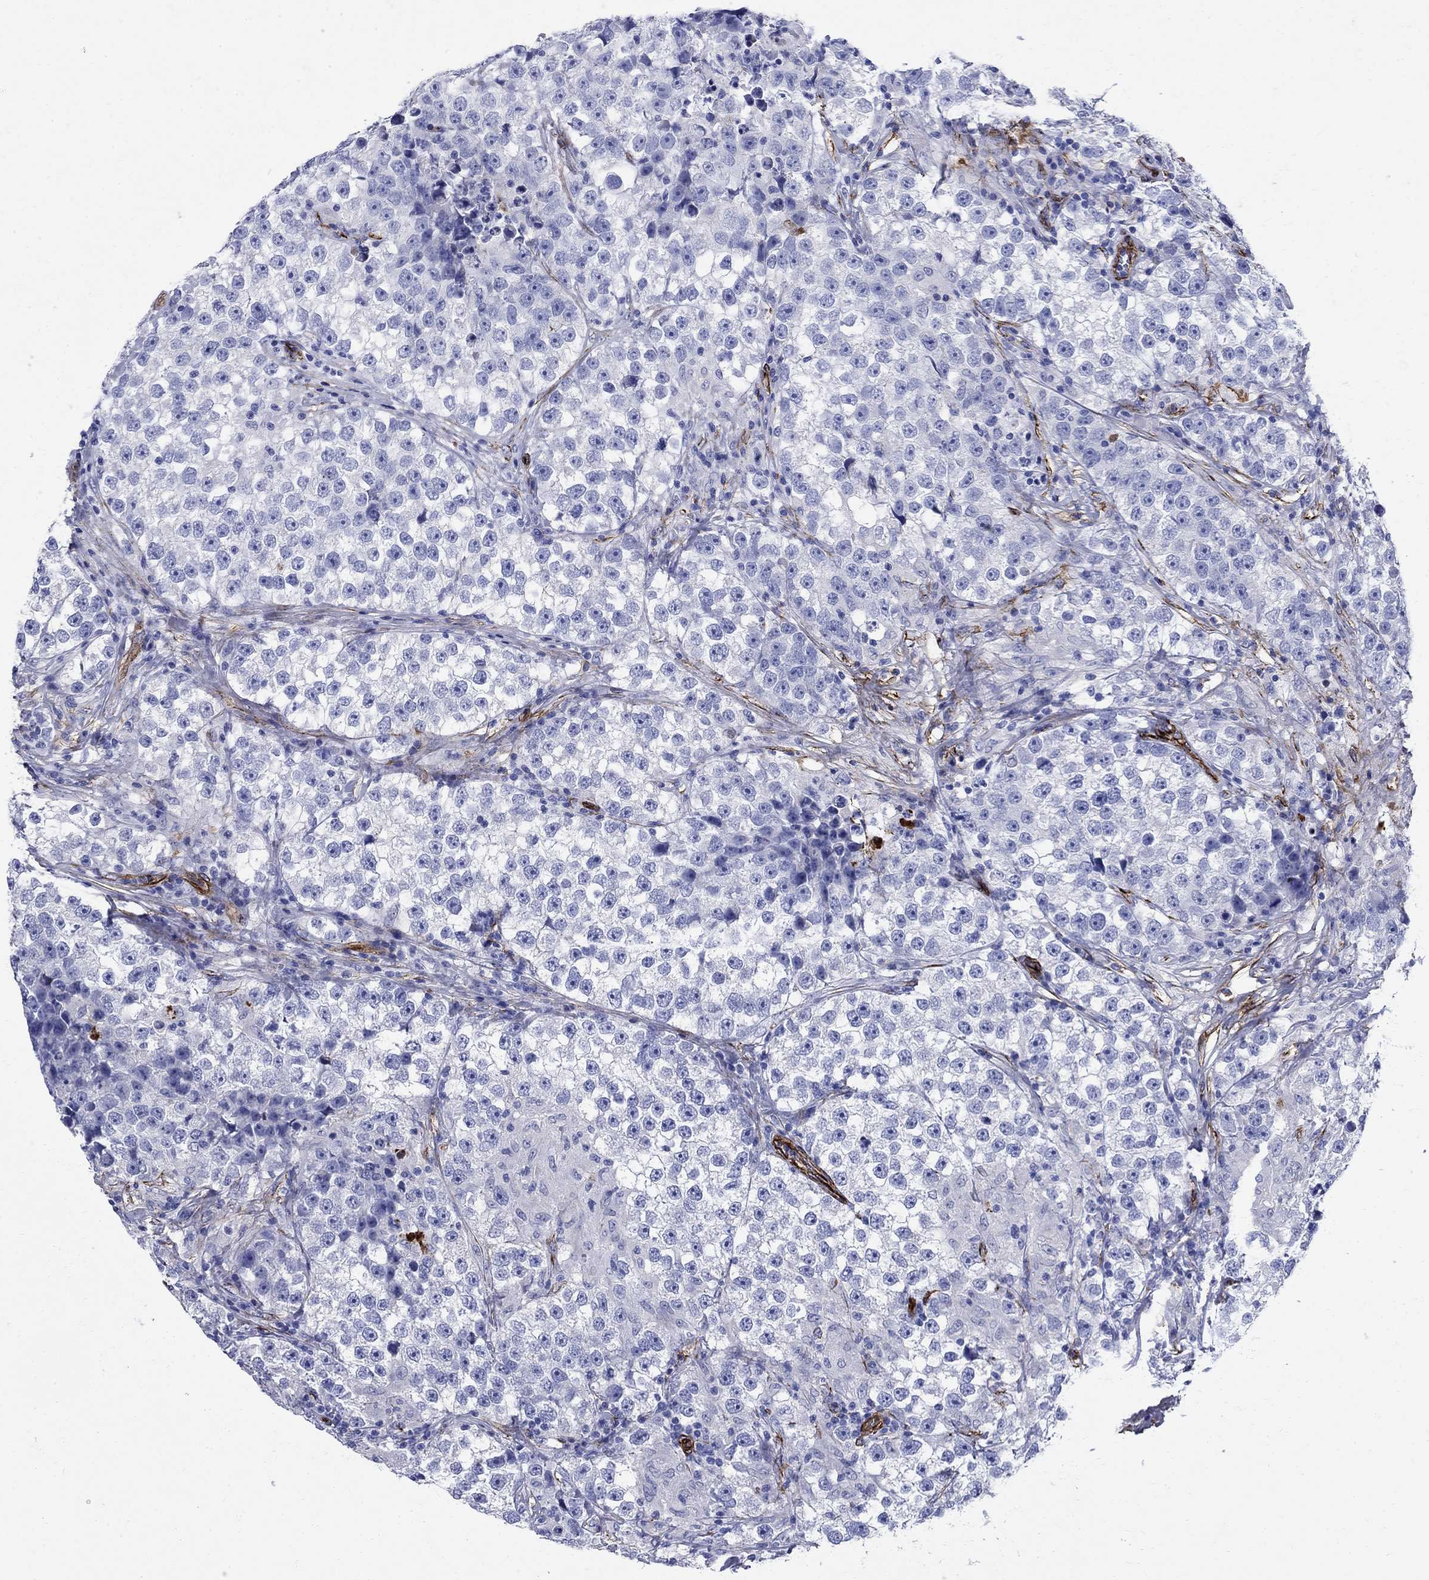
{"staining": {"intensity": "negative", "quantity": "none", "location": "none"}, "tissue": "testis cancer", "cell_type": "Tumor cells", "image_type": "cancer", "snomed": [{"axis": "morphology", "description": "Seminoma, NOS"}, {"axis": "topography", "description": "Testis"}], "caption": "High magnification brightfield microscopy of testis cancer (seminoma) stained with DAB (brown) and counterstained with hematoxylin (blue): tumor cells show no significant staining. (Brightfield microscopy of DAB IHC at high magnification).", "gene": "VTN", "patient": {"sex": "male", "age": 46}}